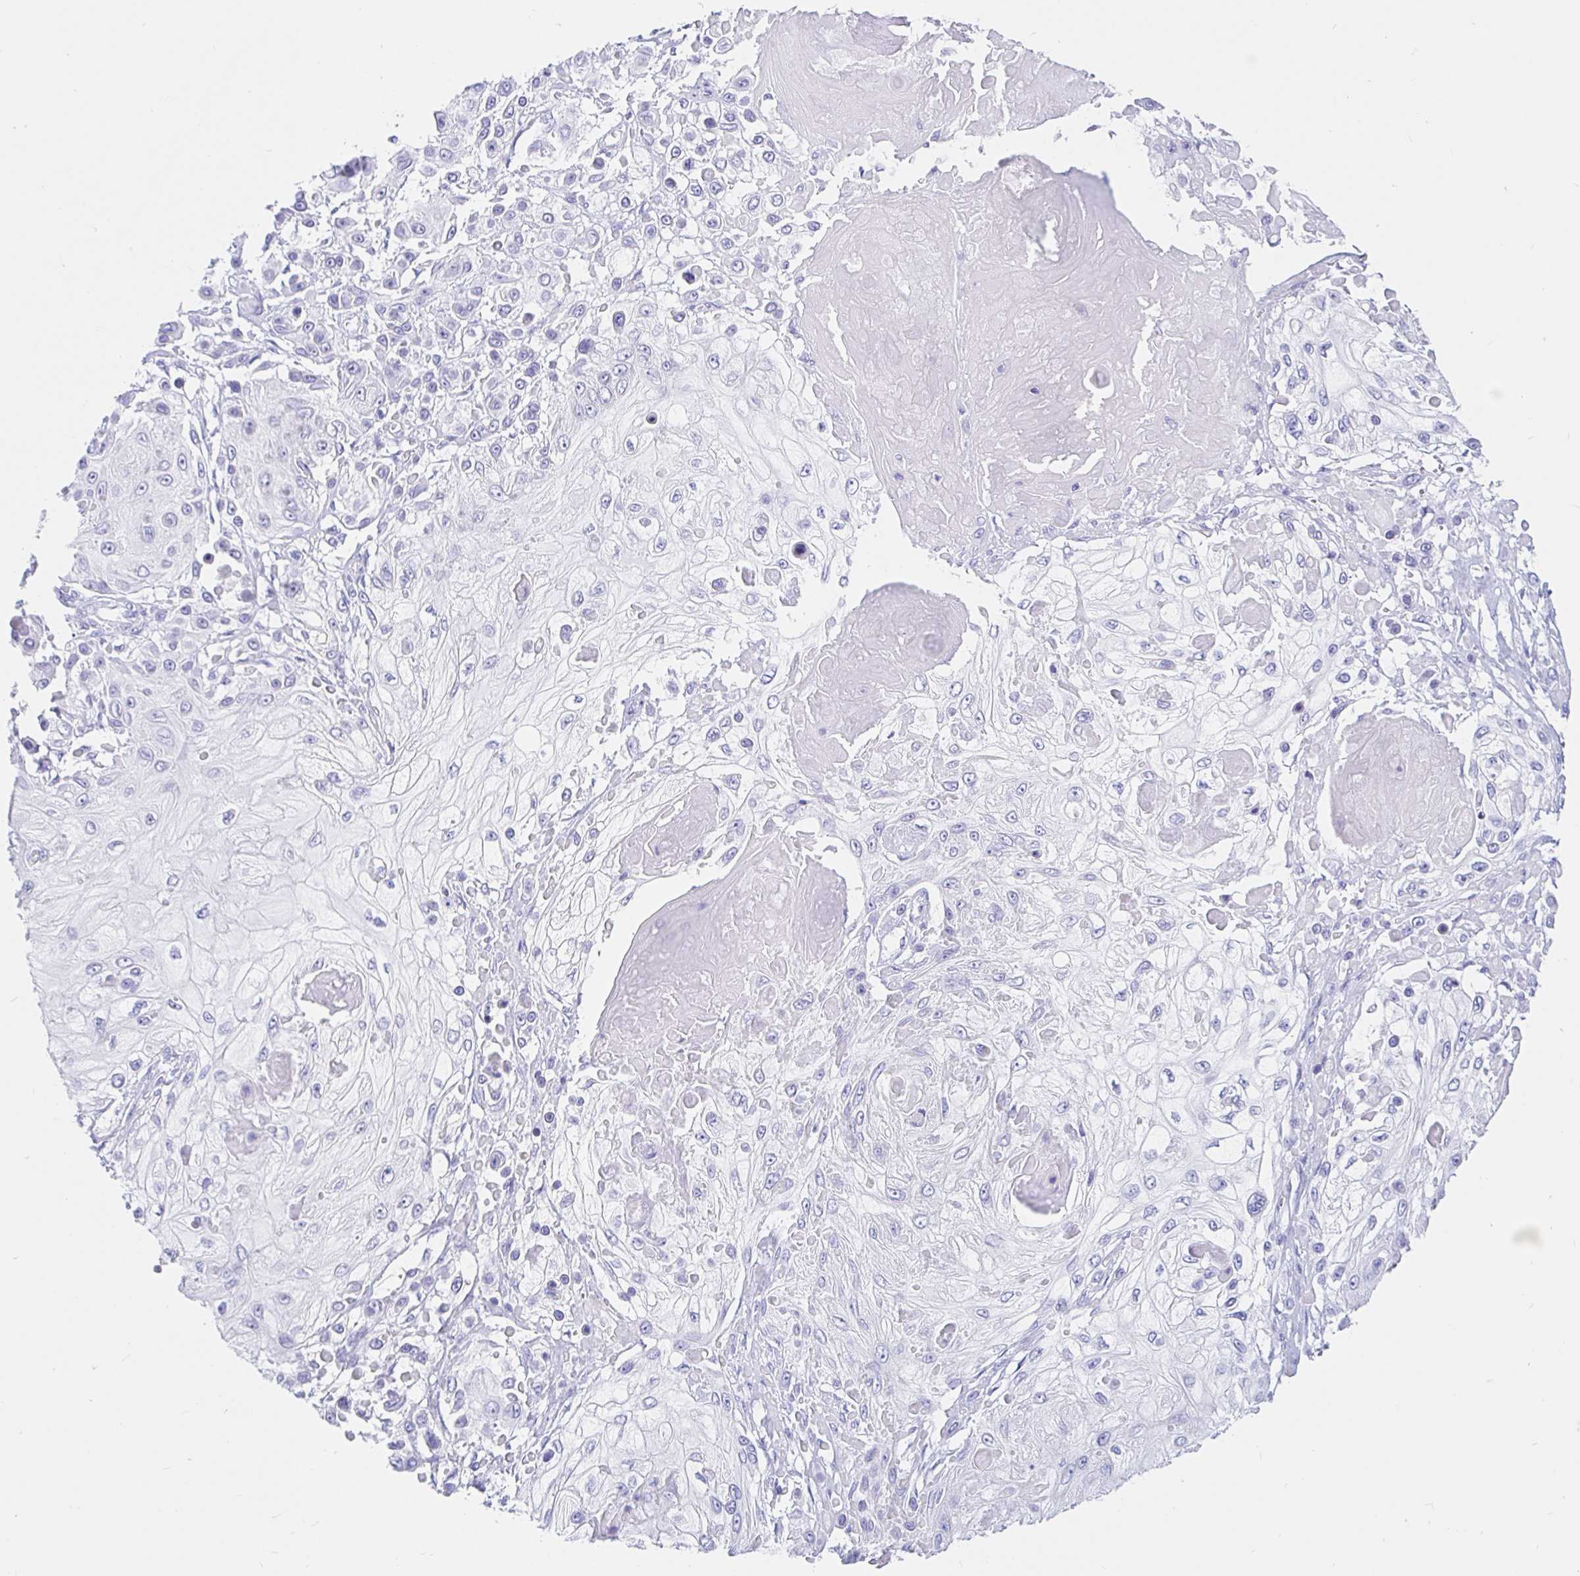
{"staining": {"intensity": "negative", "quantity": "none", "location": "none"}, "tissue": "skin cancer", "cell_type": "Tumor cells", "image_type": "cancer", "snomed": [{"axis": "morphology", "description": "Squamous cell carcinoma, NOS"}, {"axis": "topography", "description": "Skin"}], "caption": "This photomicrograph is of skin squamous cell carcinoma stained with immunohistochemistry to label a protein in brown with the nuclei are counter-stained blue. There is no staining in tumor cells.", "gene": "OR6T1", "patient": {"sex": "male", "age": 67}}